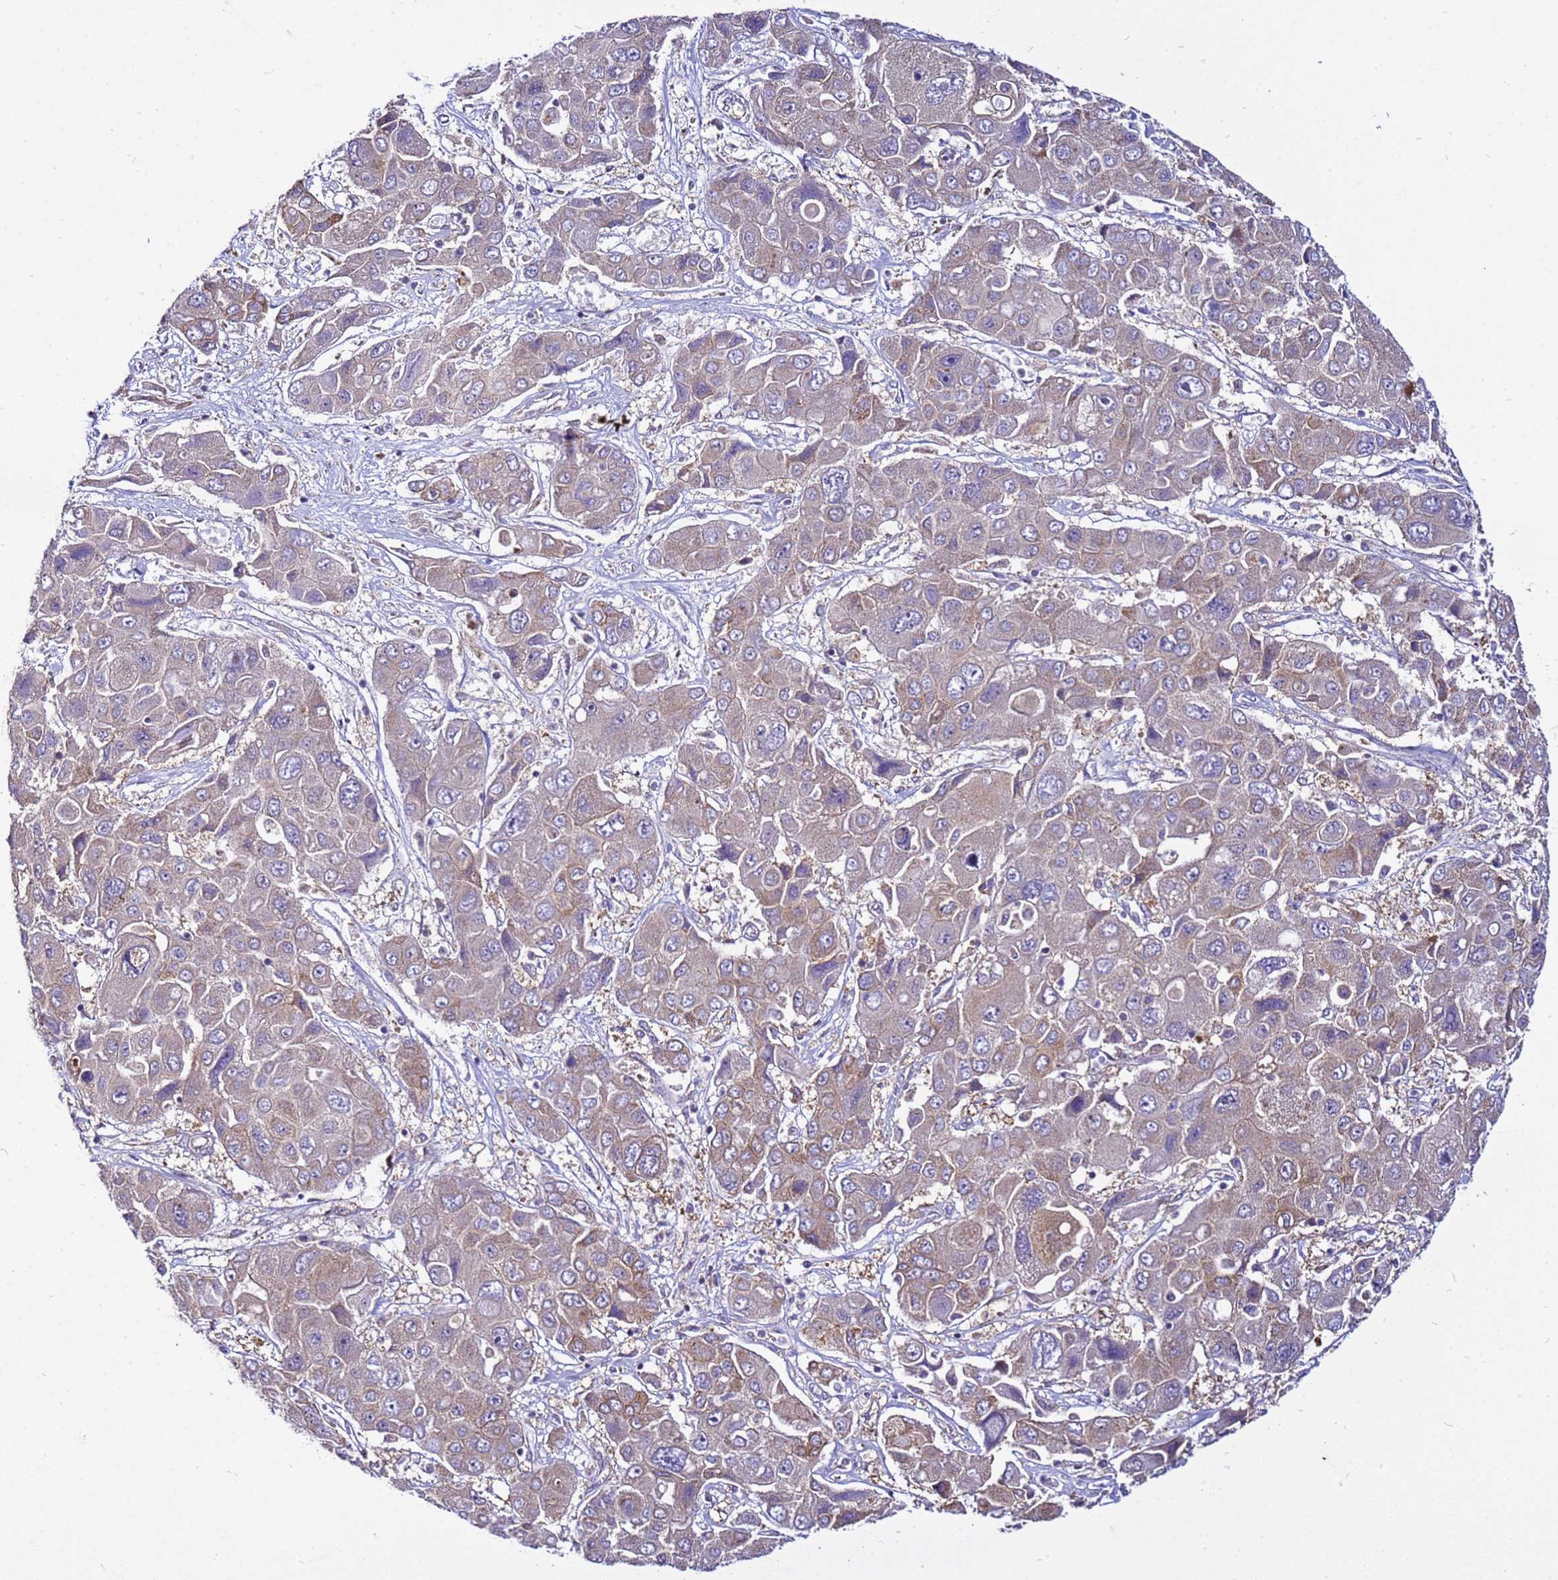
{"staining": {"intensity": "moderate", "quantity": "25%-75%", "location": "cytoplasmic/membranous"}, "tissue": "liver cancer", "cell_type": "Tumor cells", "image_type": "cancer", "snomed": [{"axis": "morphology", "description": "Cholangiocarcinoma"}, {"axis": "topography", "description": "Liver"}], "caption": "Human liver cancer stained with a brown dye displays moderate cytoplasmic/membranous positive staining in about 25%-75% of tumor cells.", "gene": "PKD1", "patient": {"sex": "male", "age": 67}}